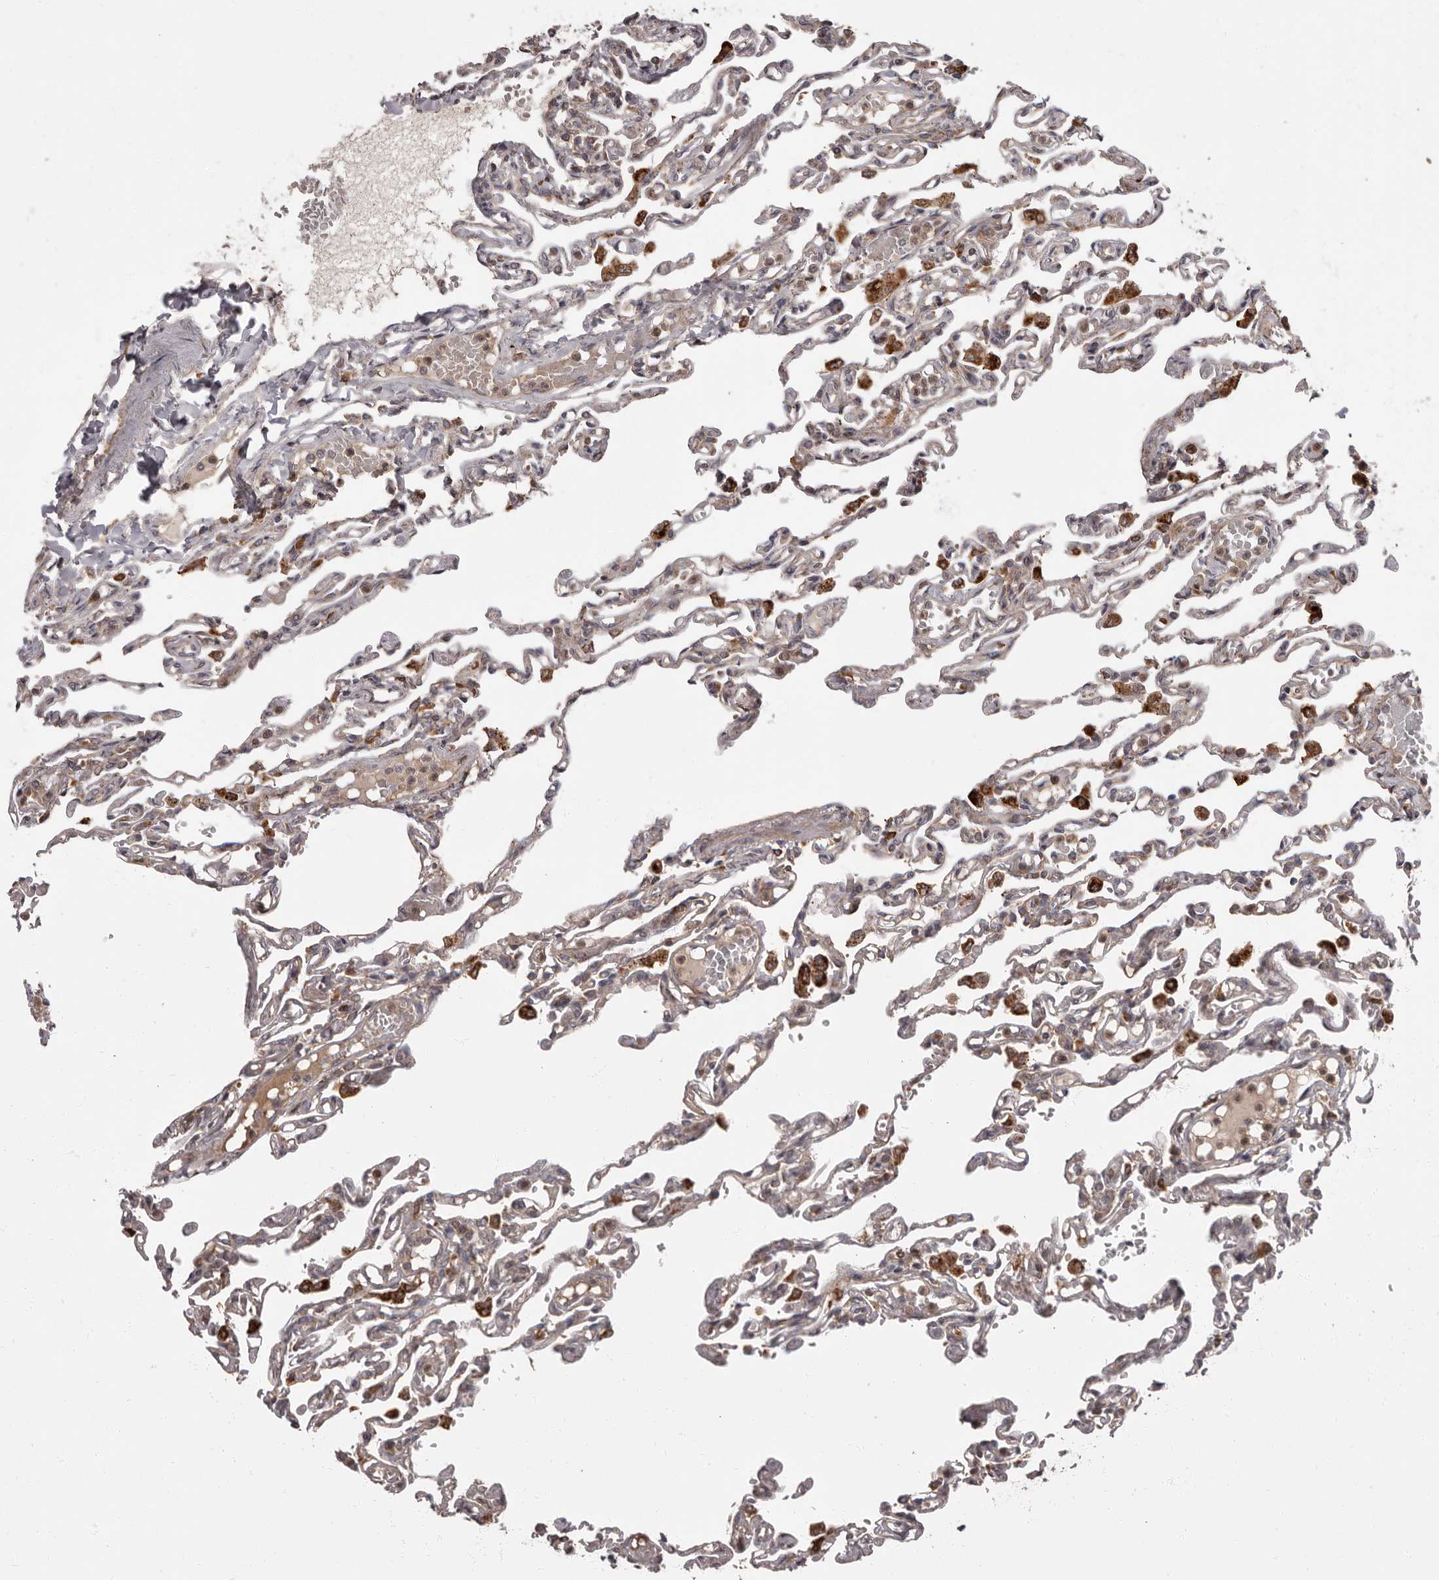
{"staining": {"intensity": "weak", "quantity": "25%-75%", "location": "cytoplasmic/membranous"}, "tissue": "lung", "cell_type": "Alveolar cells", "image_type": "normal", "snomed": [{"axis": "morphology", "description": "Normal tissue, NOS"}, {"axis": "topography", "description": "Lung"}], "caption": "Protein expression analysis of unremarkable human lung reveals weak cytoplasmic/membranous expression in approximately 25%-75% of alveolar cells.", "gene": "ADCY2", "patient": {"sex": "male", "age": 21}}